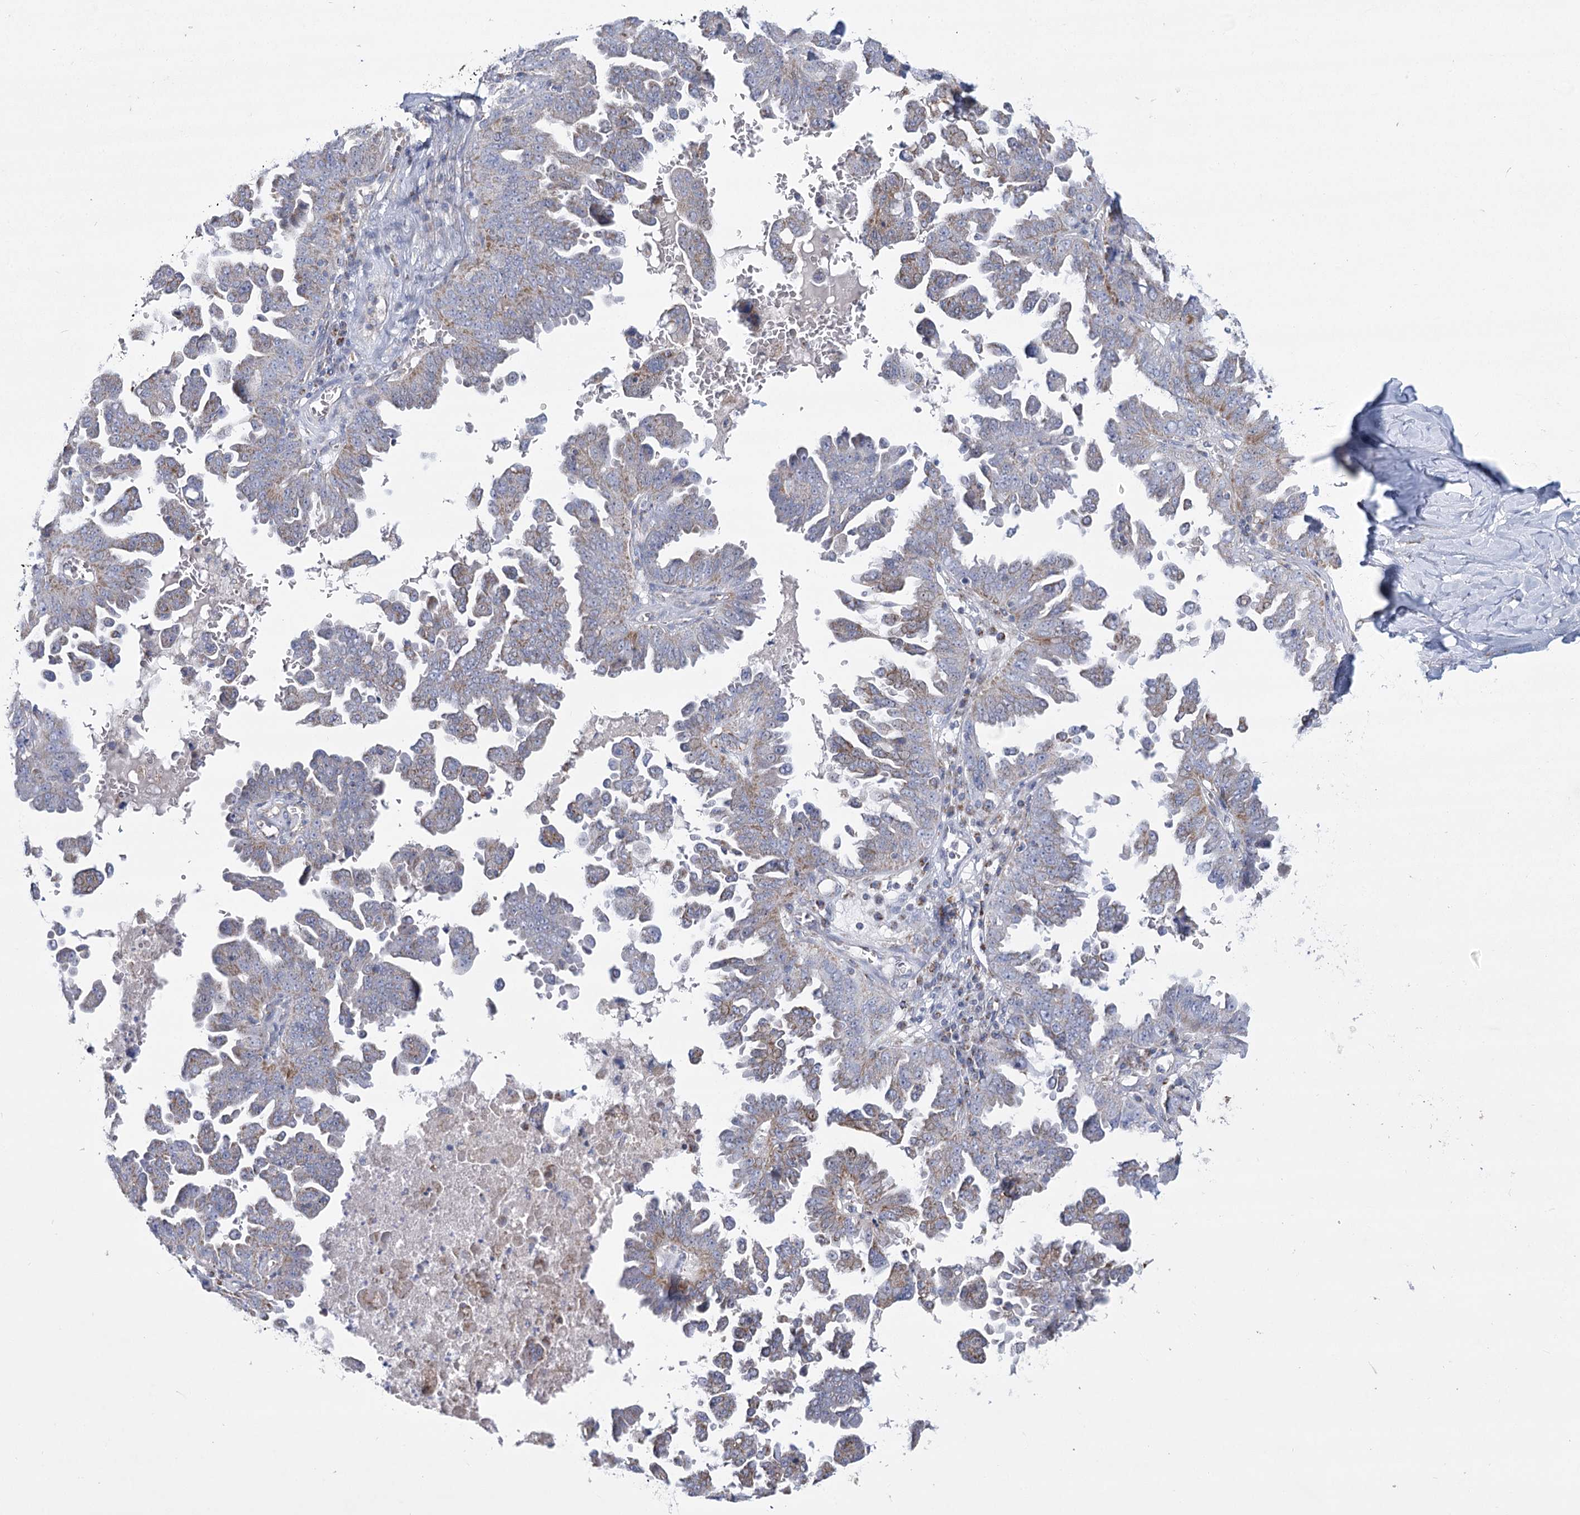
{"staining": {"intensity": "weak", "quantity": "<25%", "location": "cytoplasmic/membranous"}, "tissue": "ovarian cancer", "cell_type": "Tumor cells", "image_type": "cancer", "snomed": [{"axis": "morphology", "description": "Carcinoma, endometroid"}, {"axis": "topography", "description": "Ovary"}], "caption": "An immunohistochemistry micrograph of ovarian cancer is shown. There is no staining in tumor cells of ovarian cancer.", "gene": "SNX7", "patient": {"sex": "female", "age": 62}}